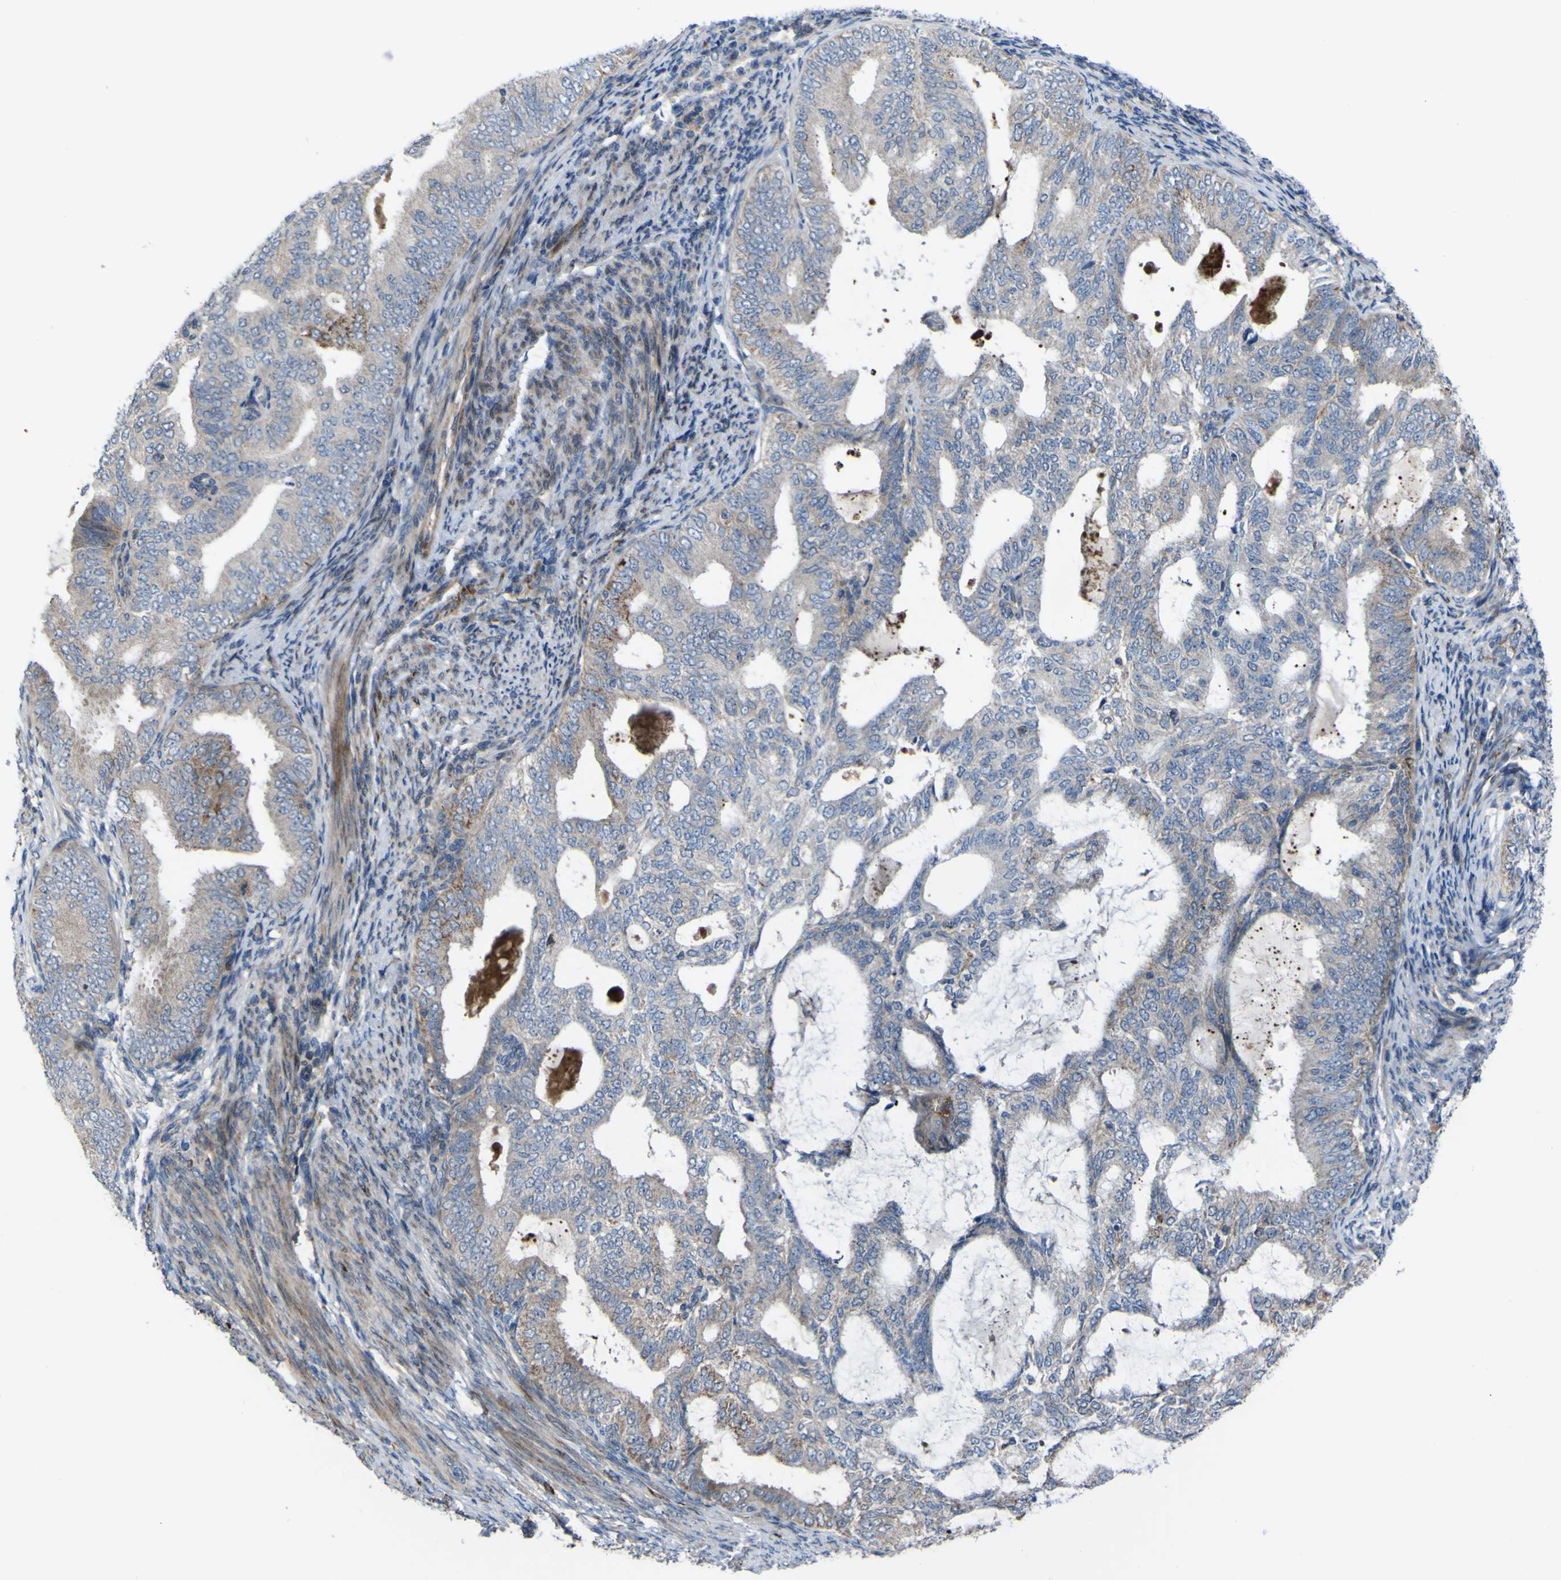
{"staining": {"intensity": "moderate", "quantity": "<25%", "location": "cytoplasmic/membranous"}, "tissue": "endometrial cancer", "cell_type": "Tumor cells", "image_type": "cancer", "snomed": [{"axis": "morphology", "description": "Adenocarcinoma, NOS"}, {"axis": "topography", "description": "Endometrium"}], "caption": "Endometrial cancer stained with DAB (3,3'-diaminobenzidine) immunohistochemistry (IHC) exhibits low levels of moderate cytoplasmic/membranous positivity in approximately <25% of tumor cells.", "gene": "GPLD1", "patient": {"sex": "female", "age": 58}}